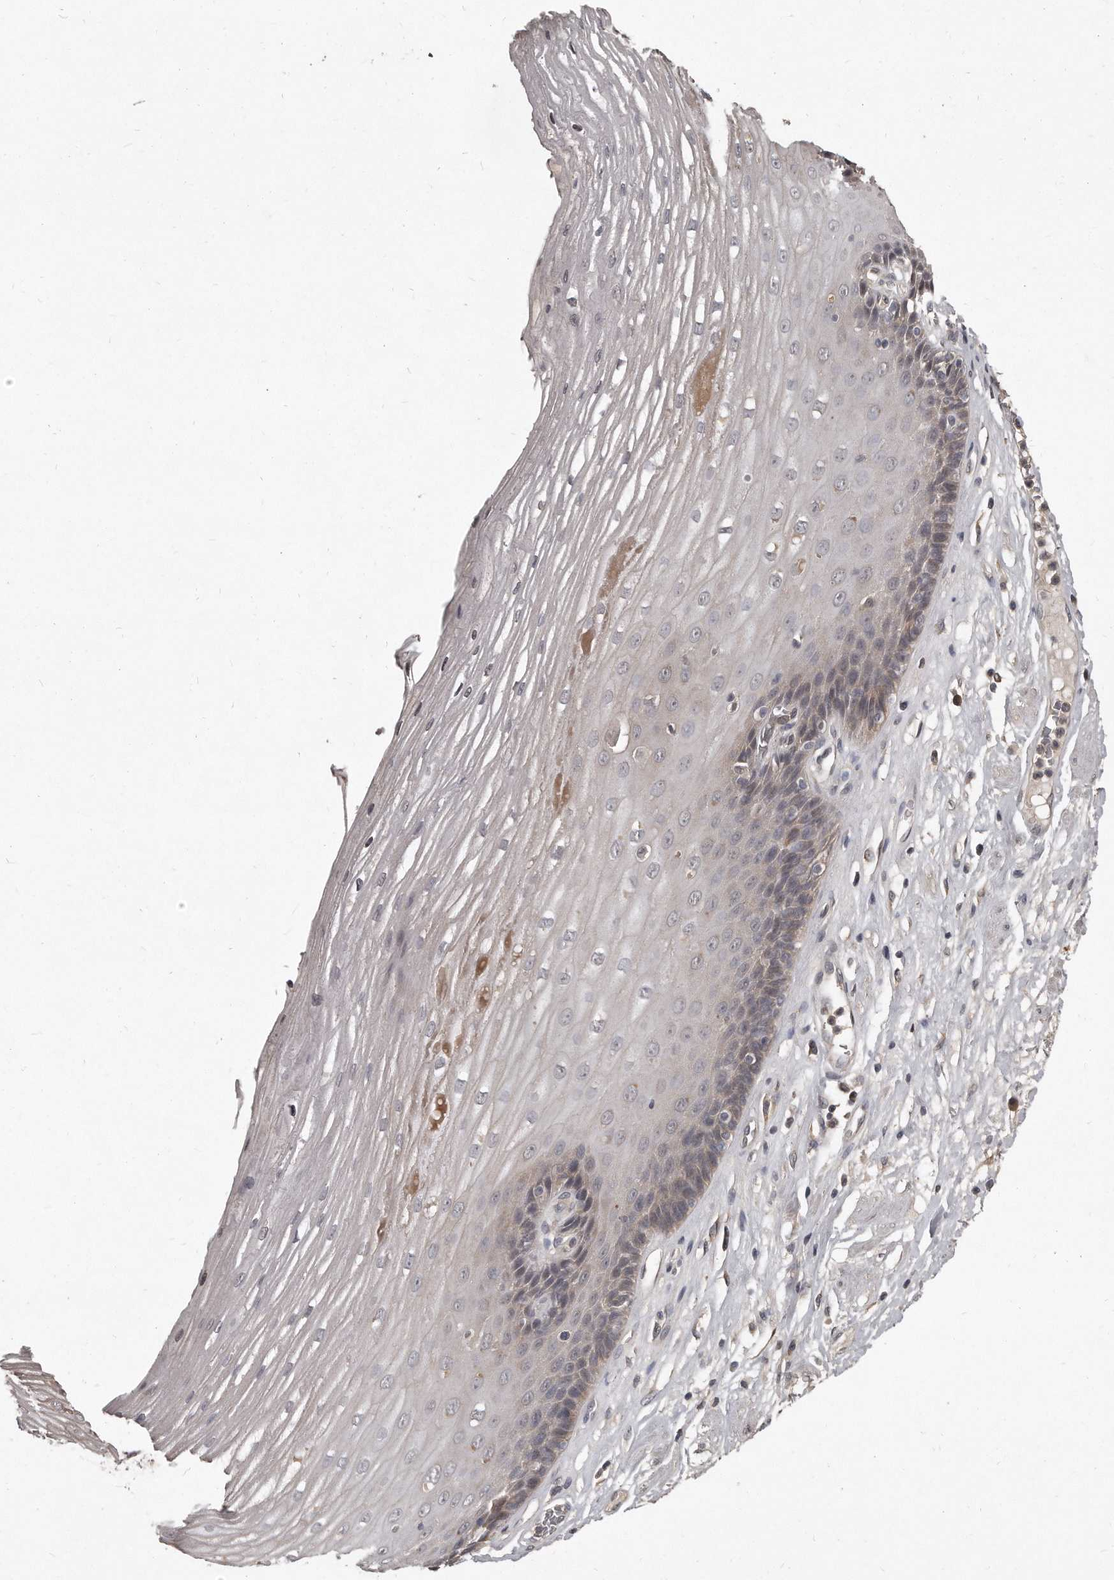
{"staining": {"intensity": "weak", "quantity": "<25%", "location": "cytoplasmic/membranous,nuclear"}, "tissue": "esophagus", "cell_type": "Squamous epithelial cells", "image_type": "normal", "snomed": [{"axis": "morphology", "description": "Normal tissue, NOS"}, {"axis": "topography", "description": "Esophagus"}], "caption": "This is a photomicrograph of immunohistochemistry (IHC) staining of normal esophagus, which shows no expression in squamous epithelial cells.", "gene": "GRB10", "patient": {"sex": "male", "age": 62}}